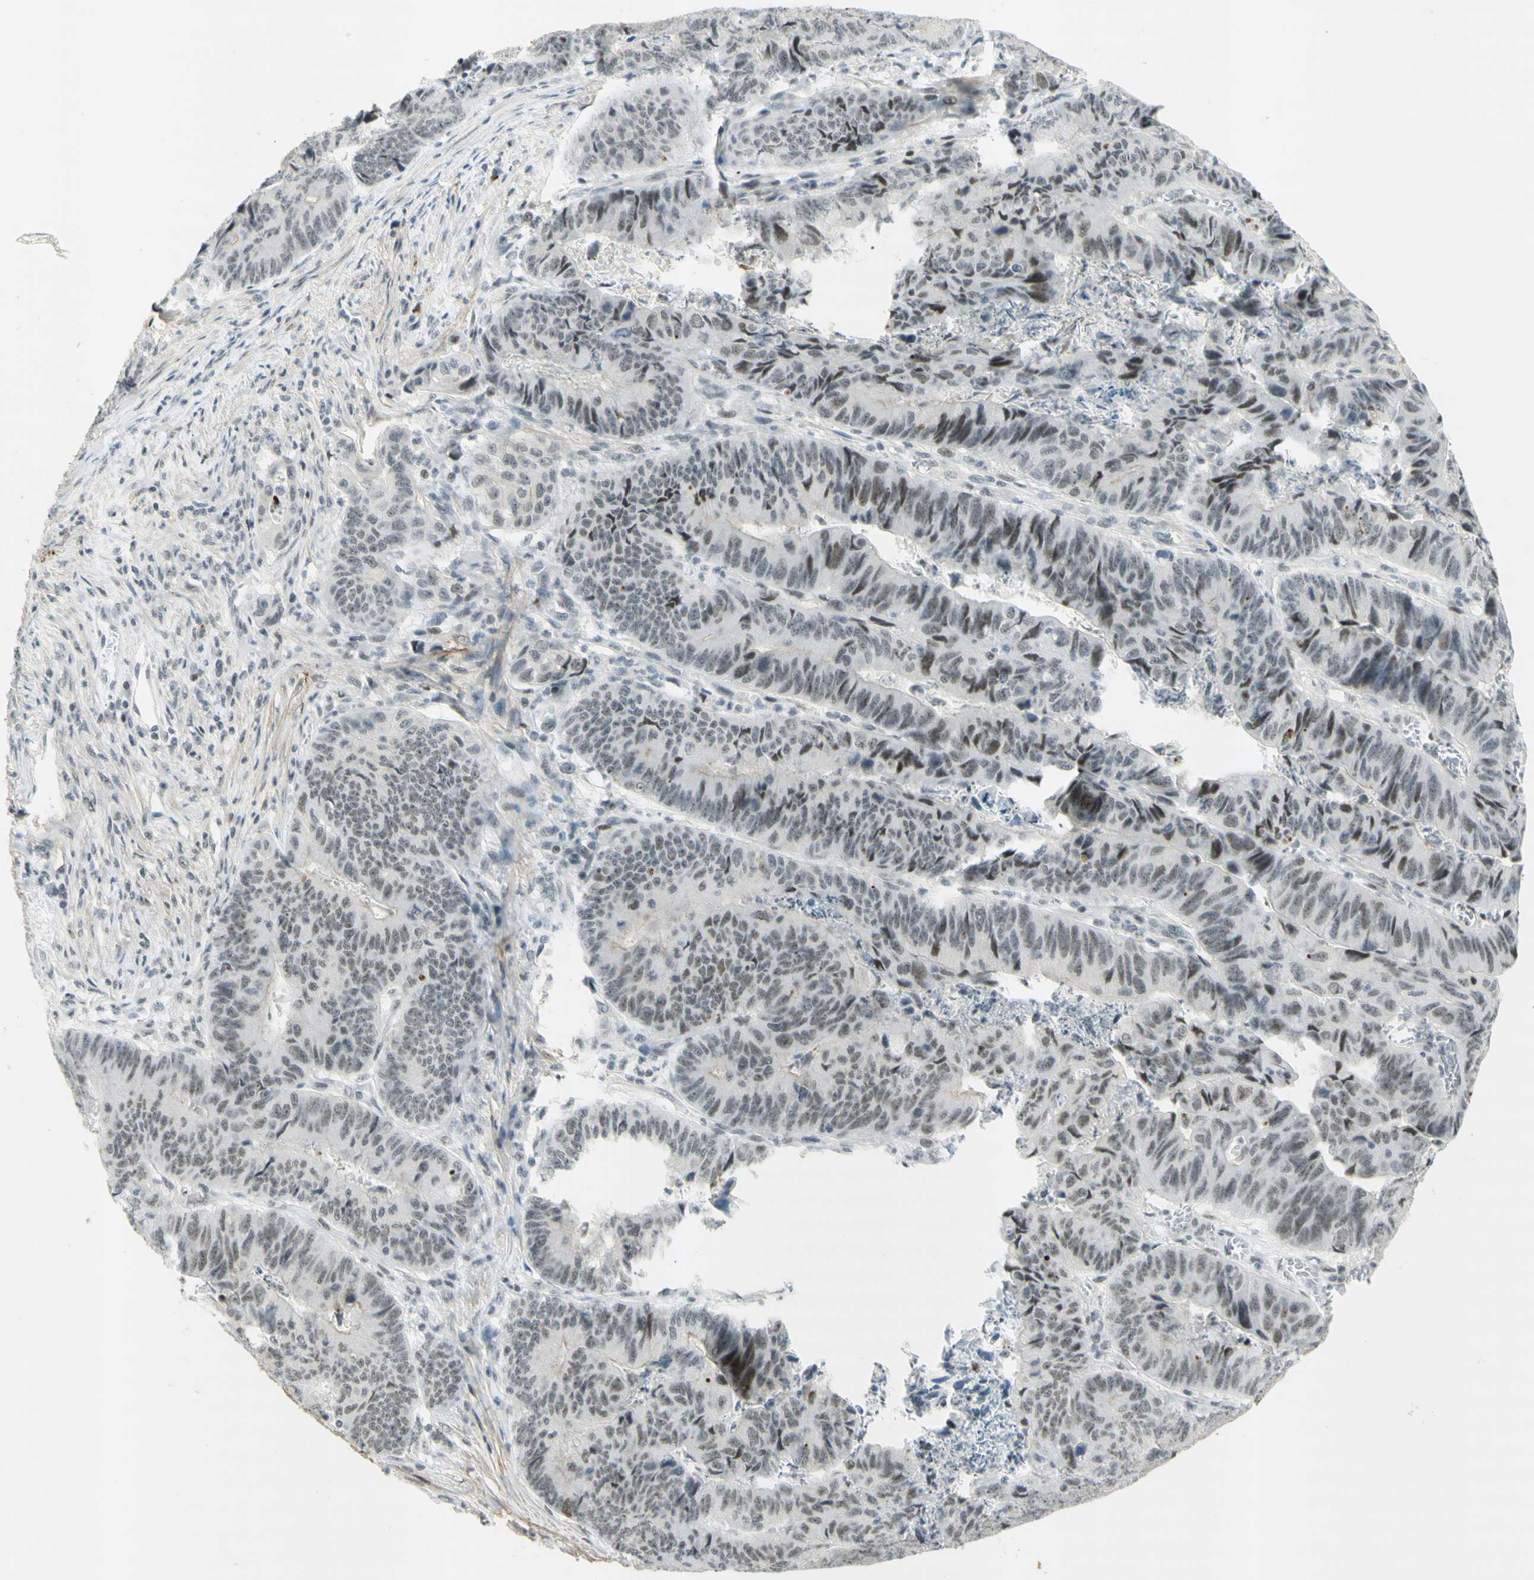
{"staining": {"intensity": "moderate", "quantity": "25%-75%", "location": "nuclear"}, "tissue": "stomach cancer", "cell_type": "Tumor cells", "image_type": "cancer", "snomed": [{"axis": "morphology", "description": "Adenocarcinoma, NOS"}, {"axis": "topography", "description": "Stomach, lower"}], "caption": "A high-resolution micrograph shows immunohistochemistry (IHC) staining of adenocarcinoma (stomach), which exhibits moderate nuclear staining in about 25%-75% of tumor cells.", "gene": "IRF1", "patient": {"sex": "male", "age": 77}}